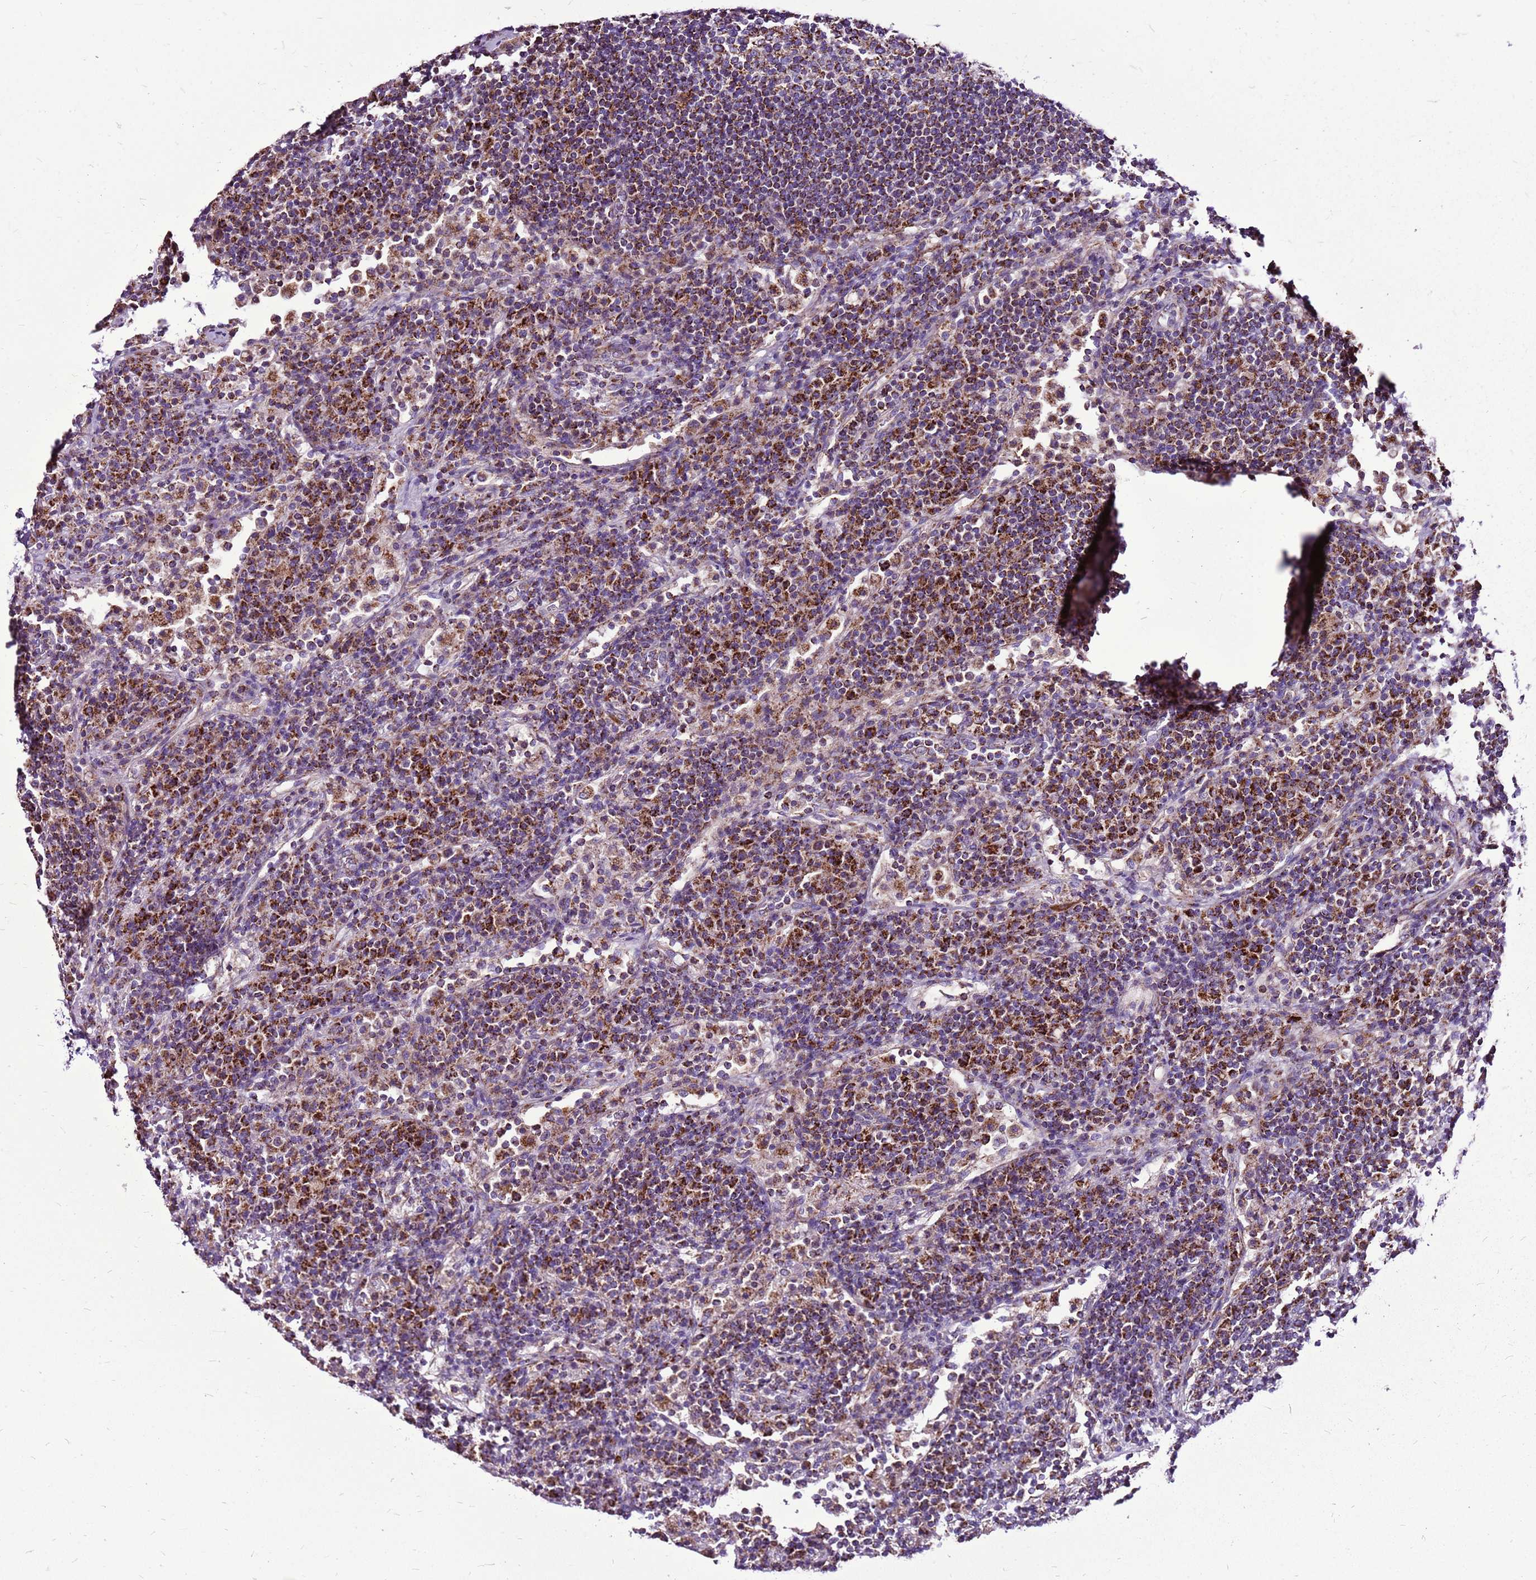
{"staining": {"intensity": "moderate", "quantity": ">75%", "location": "cytoplasmic/membranous"}, "tissue": "lymph node", "cell_type": "Germinal center cells", "image_type": "normal", "snomed": [{"axis": "morphology", "description": "Normal tissue, NOS"}, {"axis": "topography", "description": "Lymph node"}], "caption": "Germinal center cells demonstrate medium levels of moderate cytoplasmic/membranous expression in approximately >75% of cells in unremarkable lymph node.", "gene": "GCDH", "patient": {"sex": "female", "age": 53}}